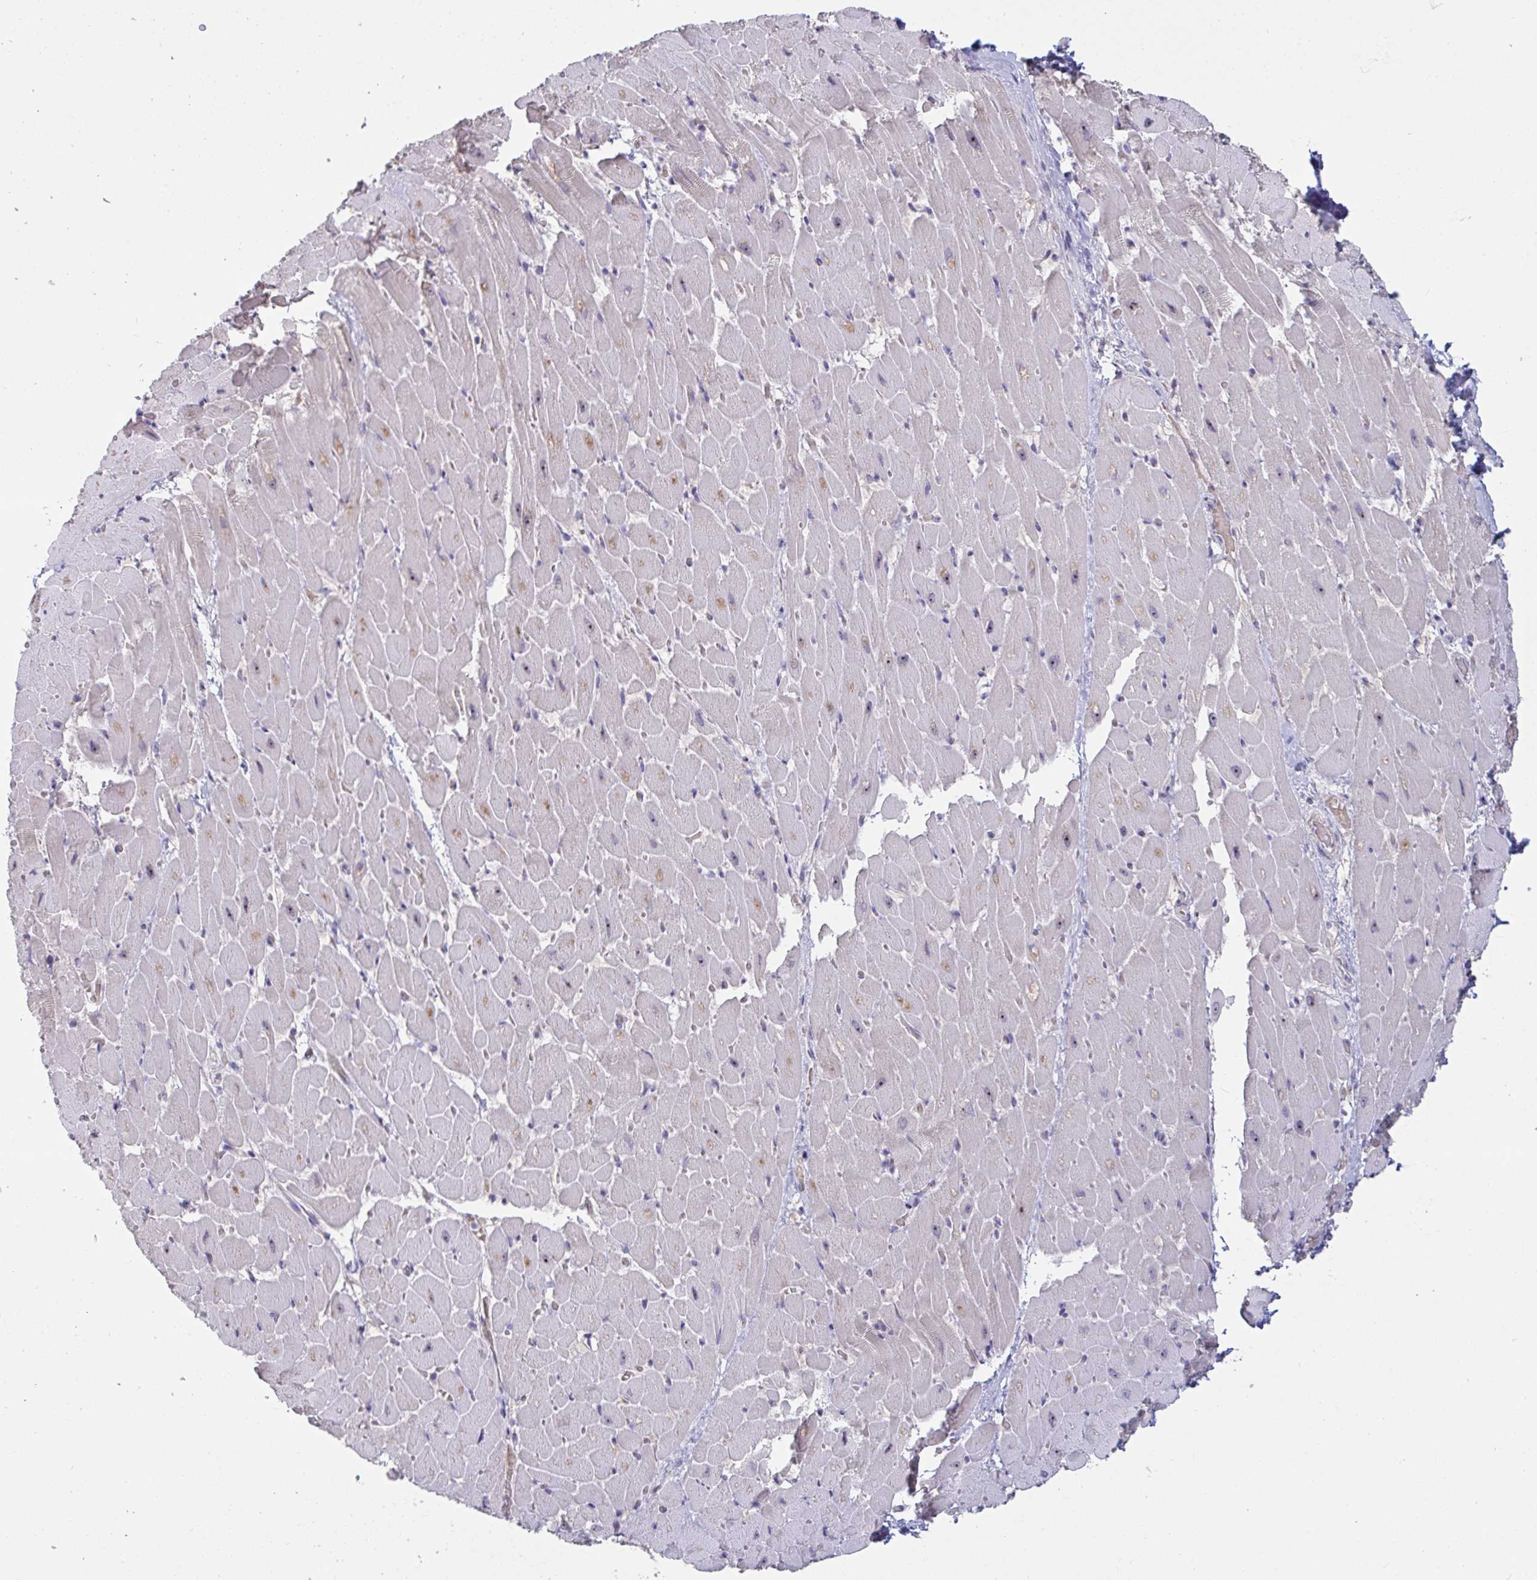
{"staining": {"intensity": "negative", "quantity": "none", "location": "none"}, "tissue": "heart muscle", "cell_type": "Cardiomyocytes", "image_type": "normal", "snomed": [{"axis": "morphology", "description": "Normal tissue, NOS"}, {"axis": "topography", "description": "Heart"}], "caption": "Cardiomyocytes are negative for brown protein staining in unremarkable heart muscle.", "gene": "MYC", "patient": {"sex": "male", "age": 37}}